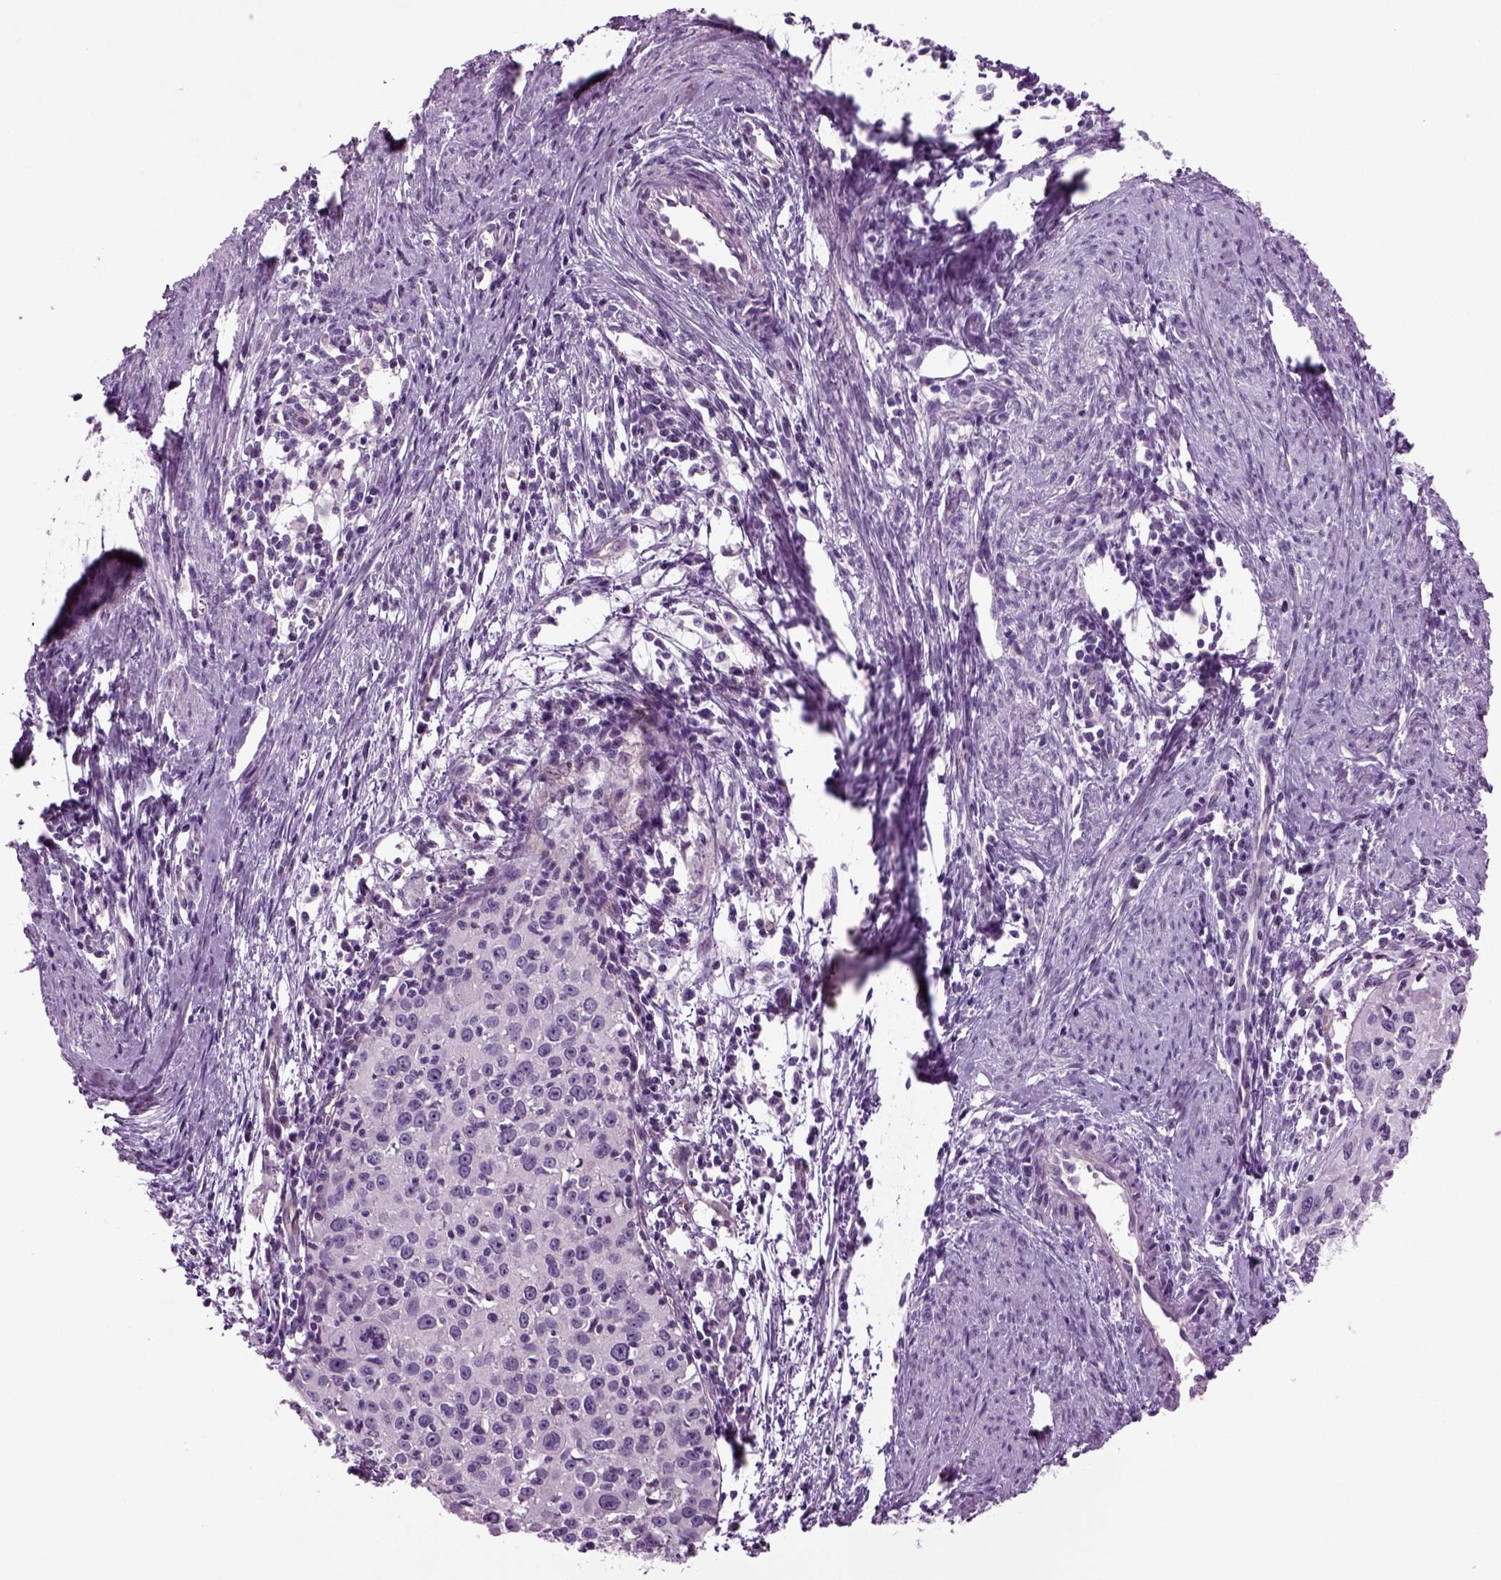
{"staining": {"intensity": "negative", "quantity": "none", "location": "none"}, "tissue": "cervical cancer", "cell_type": "Tumor cells", "image_type": "cancer", "snomed": [{"axis": "morphology", "description": "Squamous cell carcinoma, NOS"}, {"axis": "topography", "description": "Cervix"}], "caption": "Human cervical cancer (squamous cell carcinoma) stained for a protein using IHC exhibits no expression in tumor cells.", "gene": "COL9A2", "patient": {"sex": "female", "age": 40}}